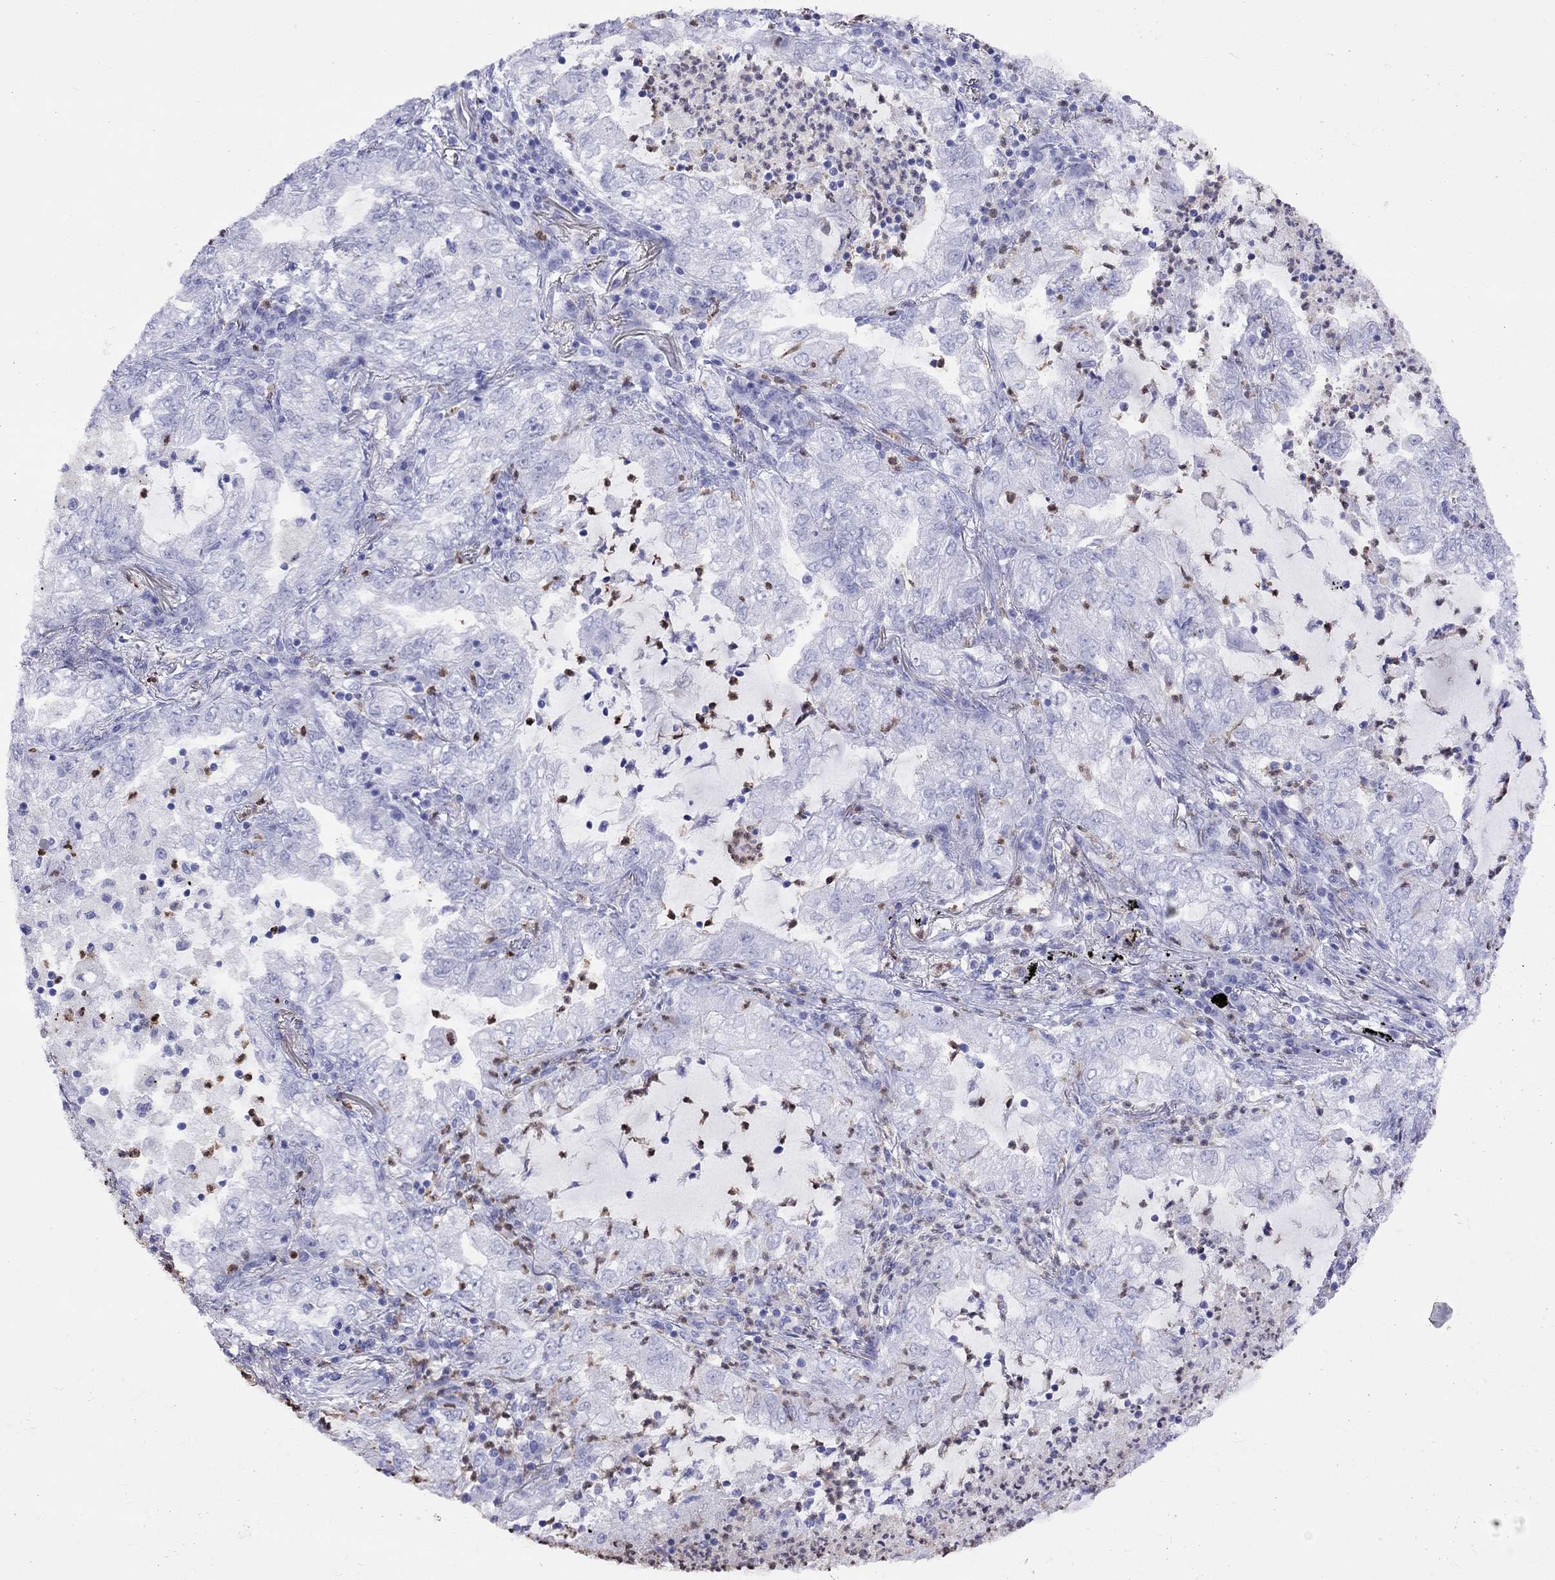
{"staining": {"intensity": "negative", "quantity": "none", "location": "none"}, "tissue": "lung cancer", "cell_type": "Tumor cells", "image_type": "cancer", "snomed": [{"axis": "morphology", "description": "Adenocarcinoma, NOS"}, {"axis": "topography", "description": "Lung"}], "caption": "DAB (3,3'-diaminobenzidine) immunohistochemical staining of human lung cancer (adenocarcinoma) reveals no significant expression in tumor cells.", "gene": "SLAMF1", "patient": {"sex": "female", "age": 73}}